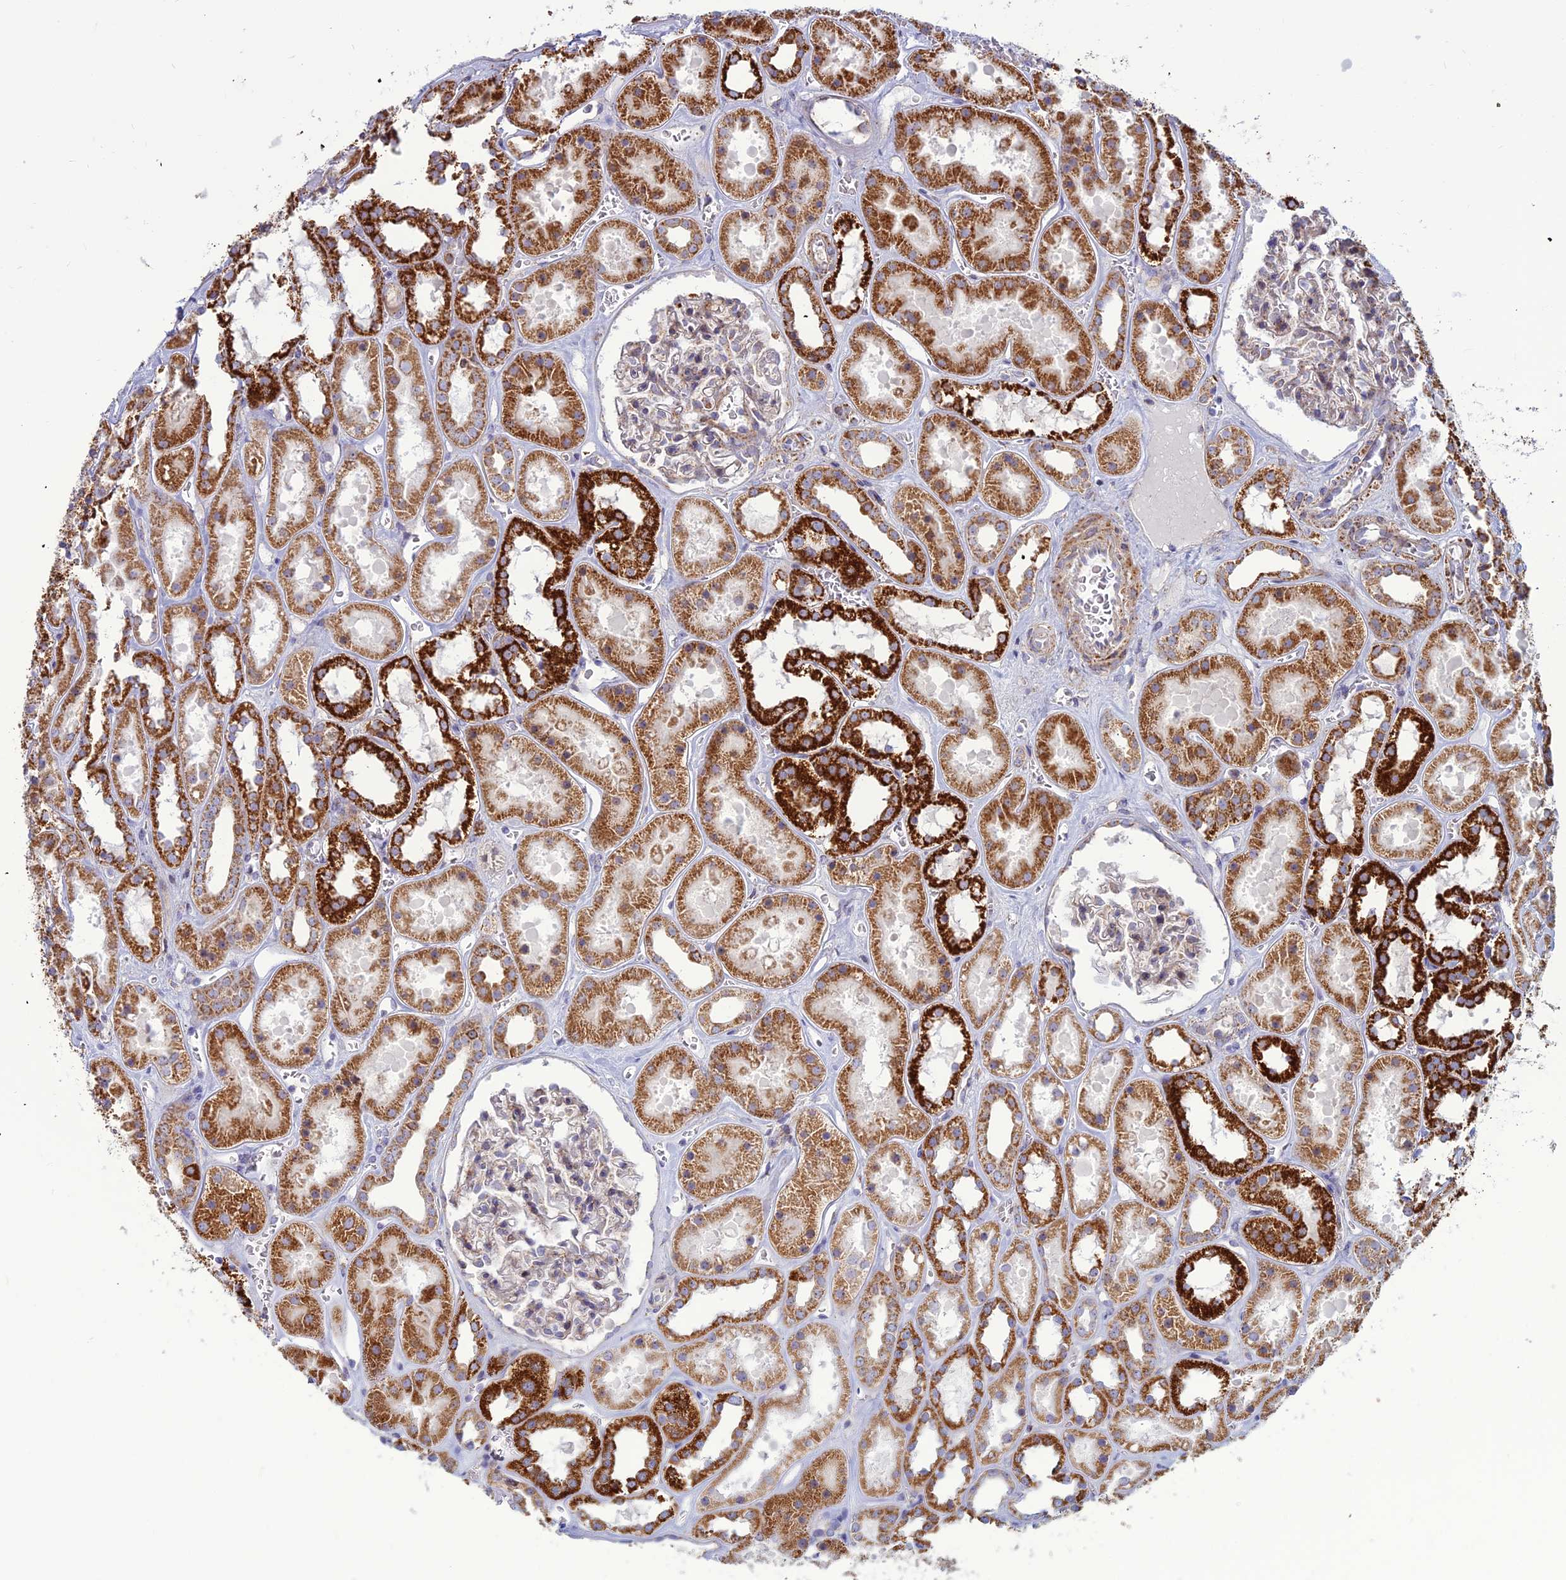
{"staining": {"intensity": "weak", "quantity": "25%-75%", "location": "cytoplasmic/membranous"}, "tissue": "kidney", "cell_type": "Cells in glomeruli", "image_type": "normal", "snomed": [{"axis": "morphology", "description": "Normal tissue, NOS"}, {"axis": "topography", "description": "Kidney"}], "caption": "Immunohistochemistry staining of benign kidney, which shows low levels of weak cytoplasmic/membranous positivity in approximately 25%-75% of cells in glomeruli indicating weak cytoplasmic/membranous protein expression. The staining was performed using DAB (3,3'-diaminobenzidine) (brown) for protein detection and nuclei were counterstained in hematoxylin (blue).", "gene": "SLC35F4", "patient": {"sex": "female", "age": 41}}